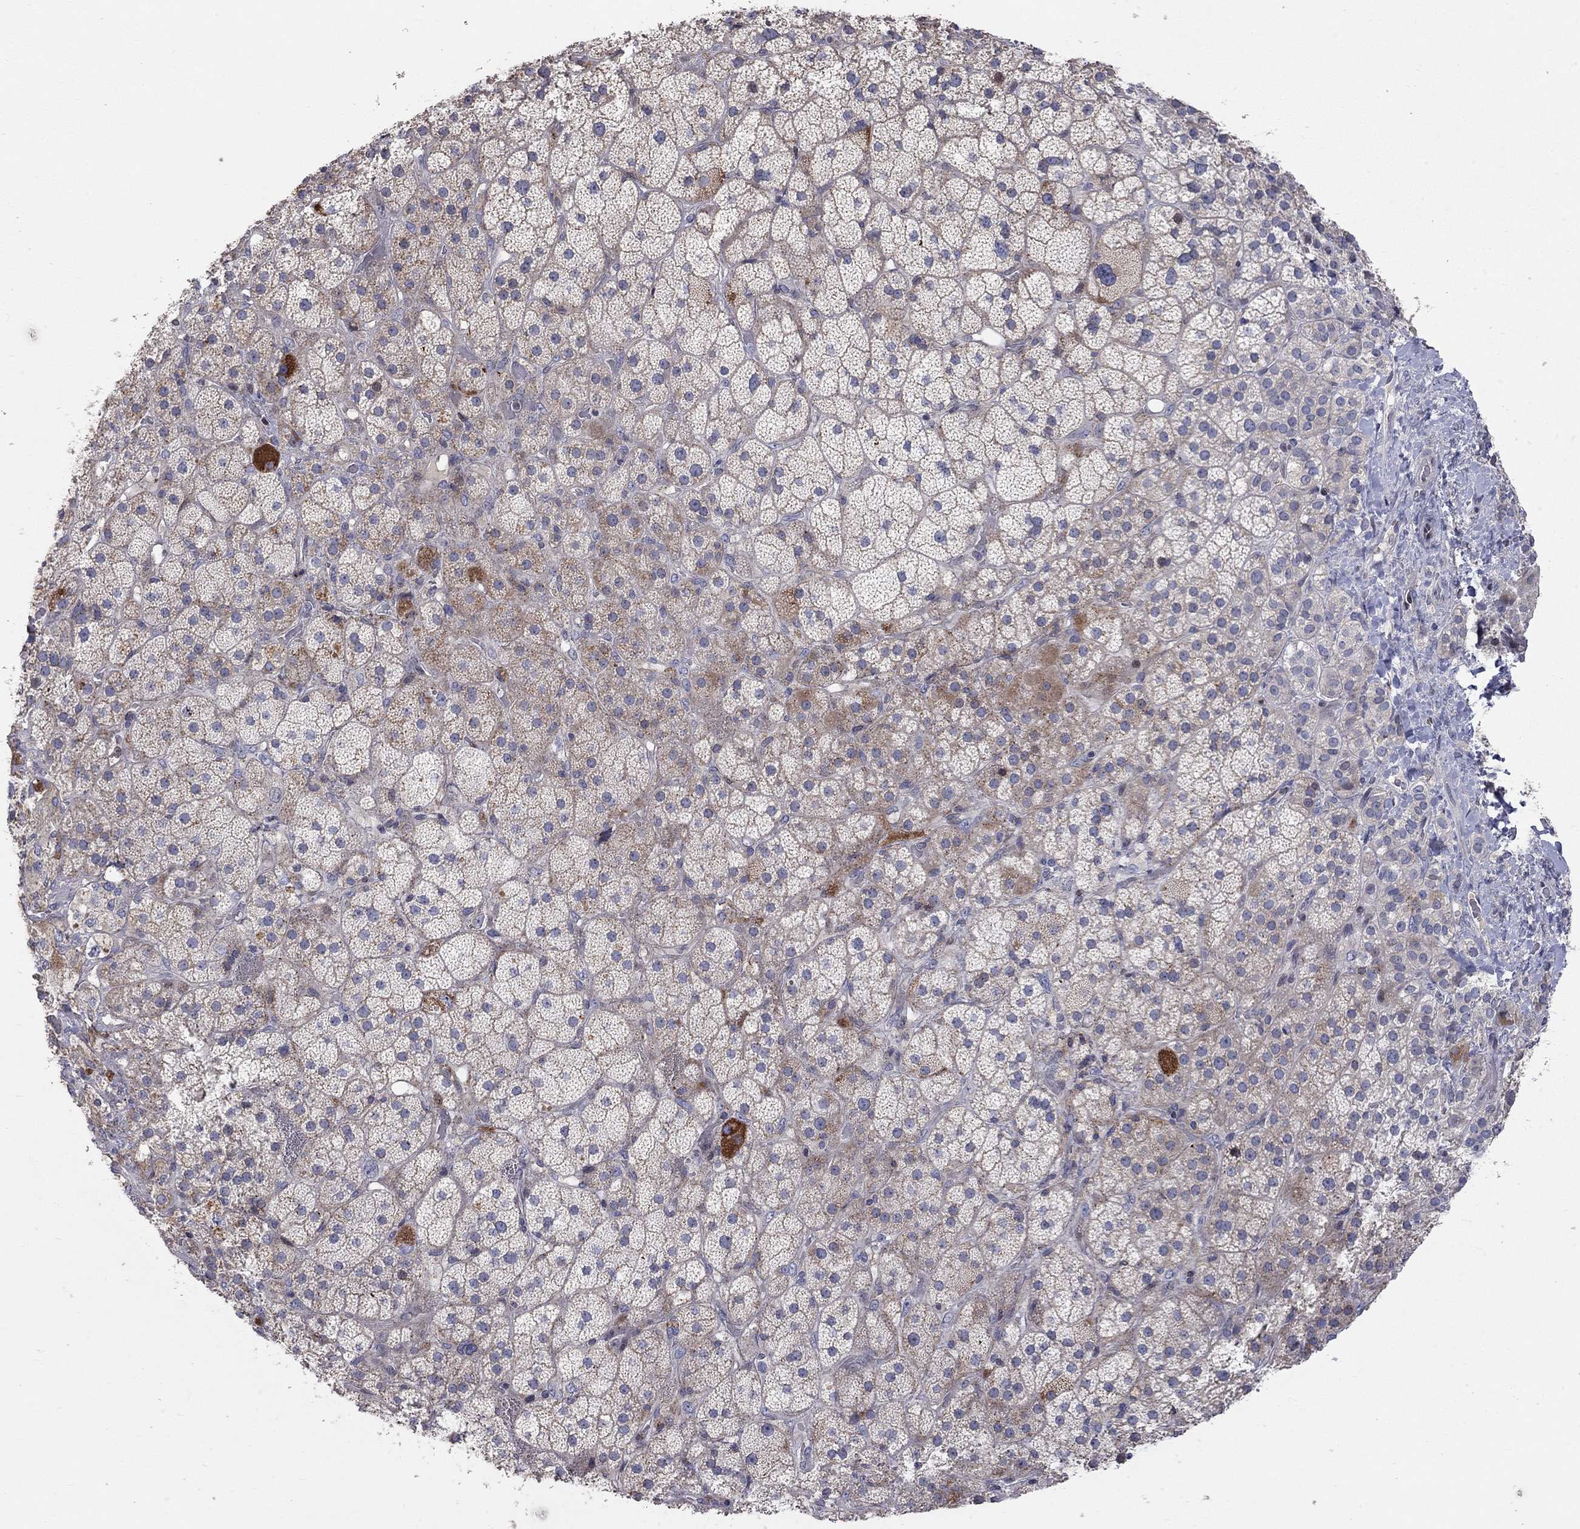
{"staining": {"intensity": "strong", "quantity": "<25%", "location": "cytoplasmic/membranous"}, "tissue": "adrenal gland", "cell_type": "Glandular cells", "image_type": "normal", "snomed": [{"axis": "morphology", "description": "Normal tissue, NOS"}, {"axis": "topography", "description": "Adrenal gland"}], "caption": "This micrograph reveals immunohistochemistry (IHC) staining of benign adrenal gland, with medium strong cytoplasmic/membranous expression in about <25% of glandular cells.", "gene": "ERN2", "patient": {"sex": "male", "age": 57}}